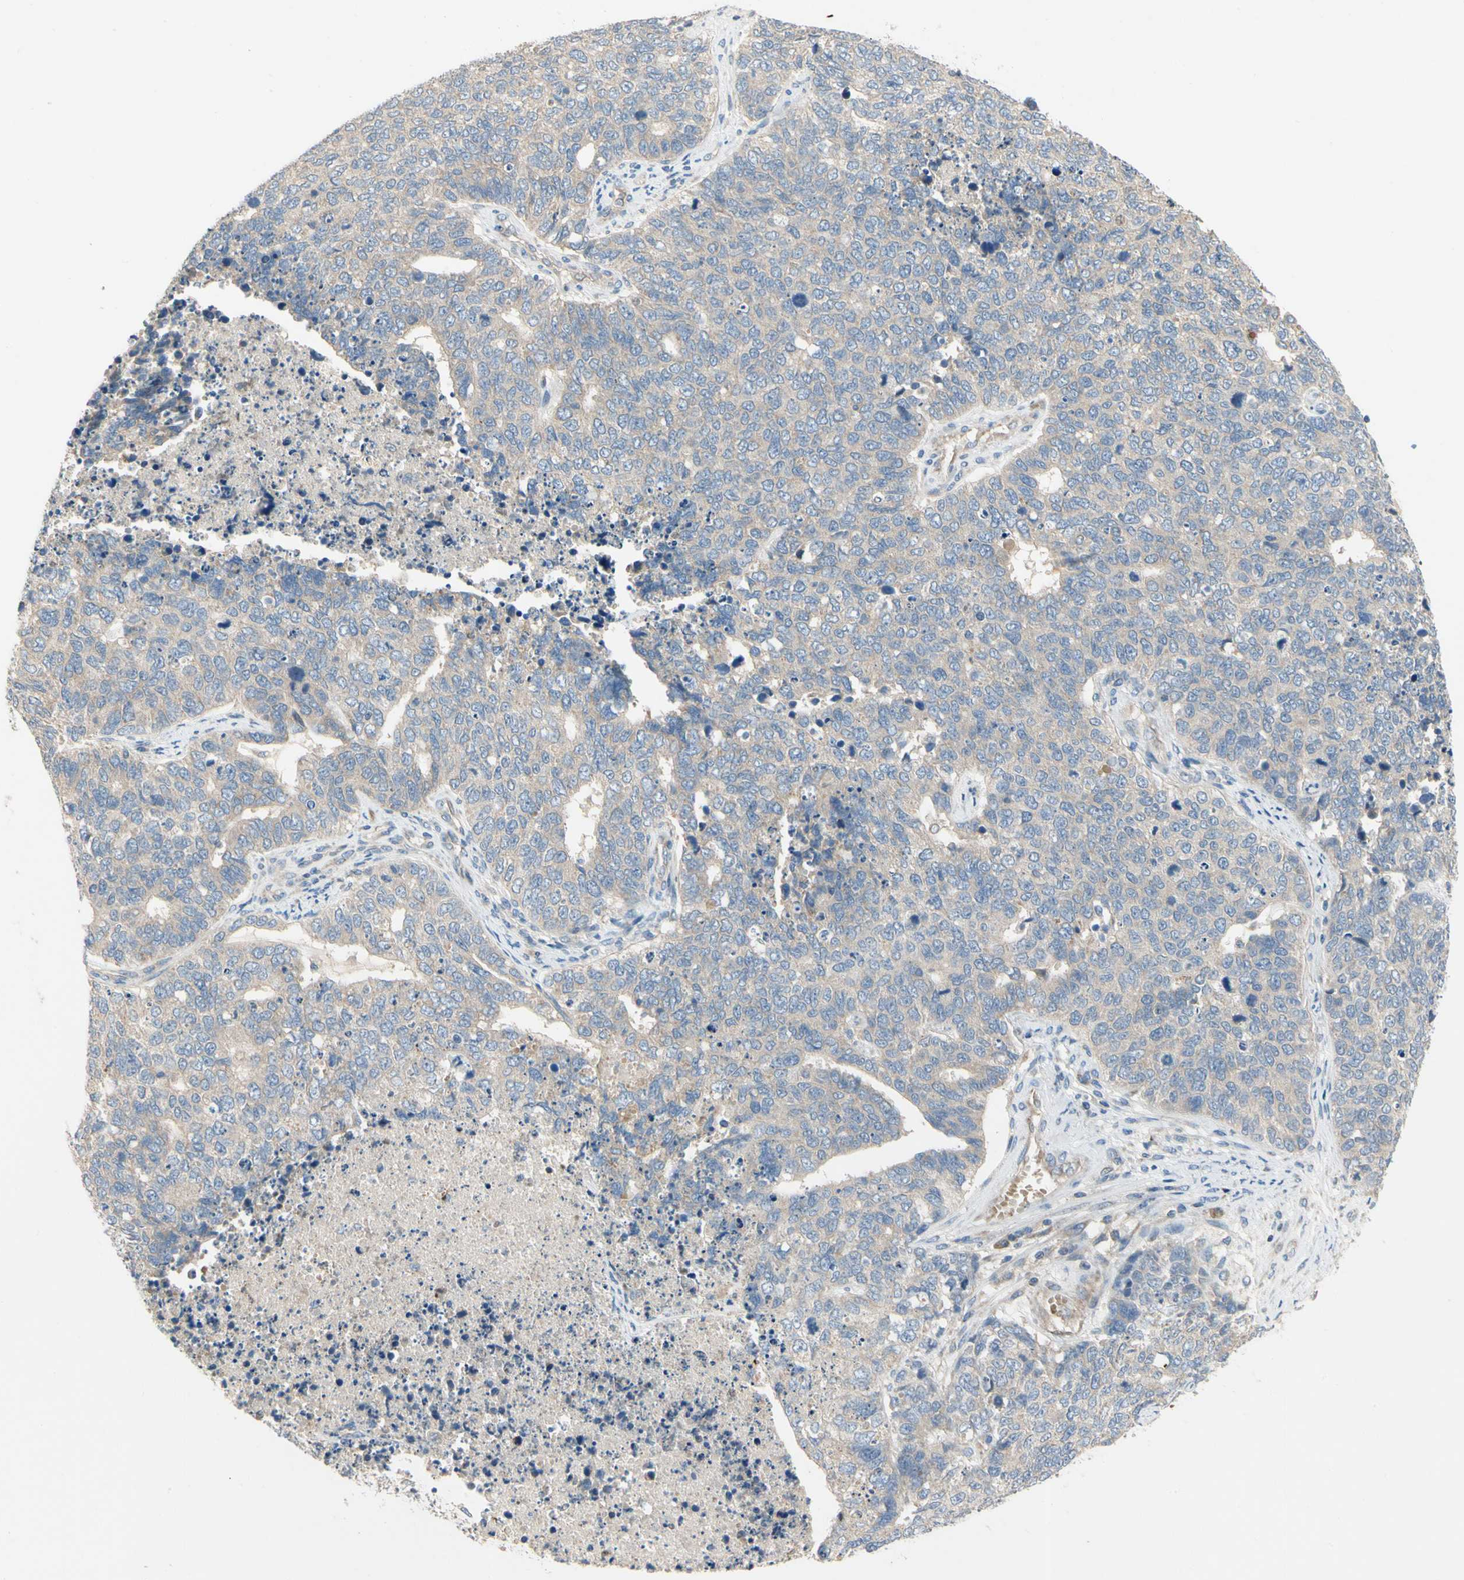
{"staining": {"intensity": "weak", "quantity": ">75%", "location": "cytoplasmic/membranous"}, "tissue": "cervical cancer", "cell_type": "Tumor cells", "image_type": "cancer", "snomed": [{"axis": "morphology", "description": "Squamous cell carcinoma, NOS"}, {"axis": "topography", "description": "Cervix"}], "caption": "IHC photomicrograph of neoplastic tissue: cervical squamous cell carcinoma stained using IHC shows low levels of weak protein expression localized specifically in the cytoplasmic/membranous of tumor cells, appearing as a cytoplasmic/membranous brown color.", "gene": "KLHDC8B", "patient": {"sex": "female", "age": 63}}